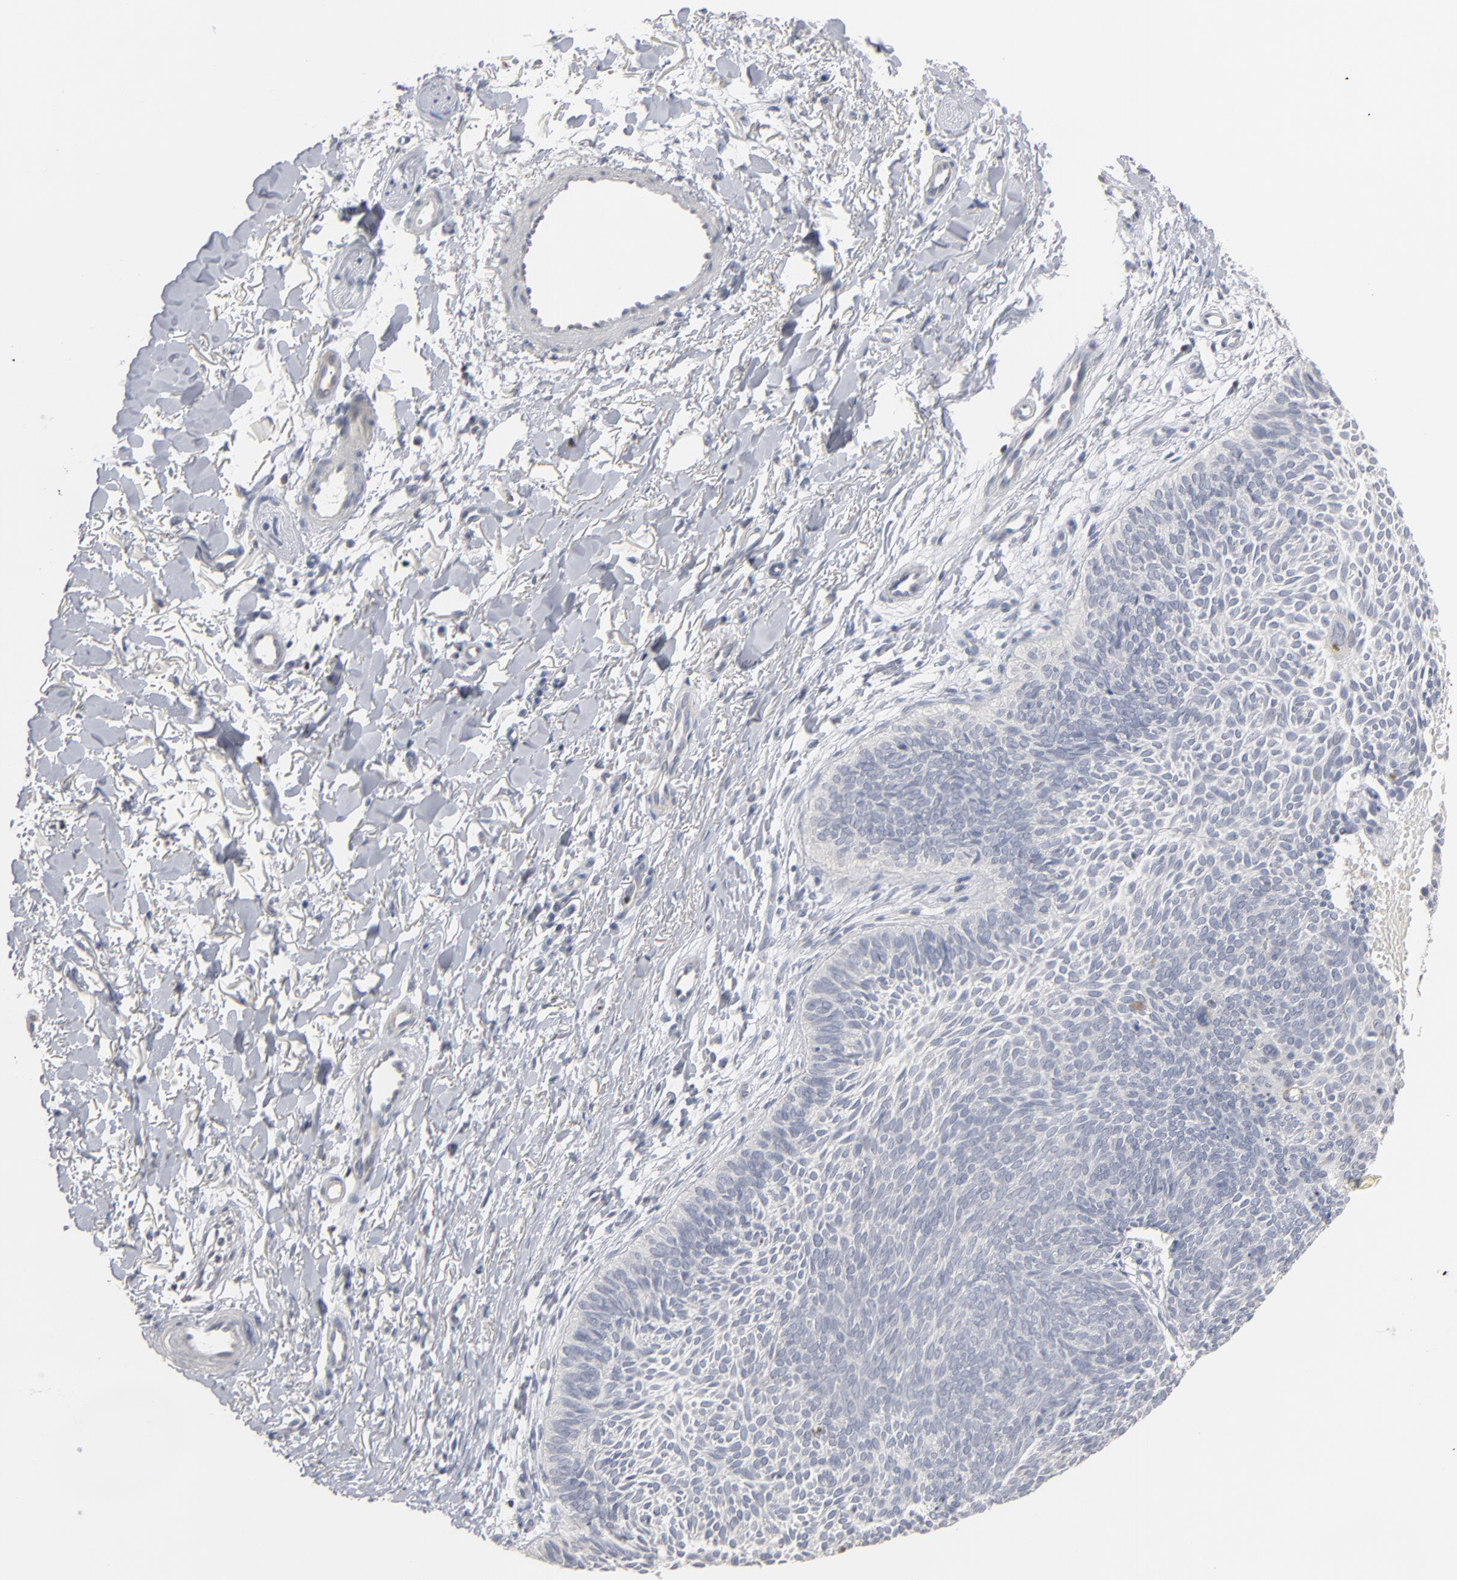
{"staining": {"intensity": "negative", "quantity": "none", "location": "none"}, "tissue": "skin cancer", "cell_type": "Tumor cells", "image_type": "cancer", "snomed": [{"axis": "morphology", "description": "Basal cell carcinoma"}, {"axis": "topography", "description": "Skin"}], "caption": "This is an IHC image of skin cancer. There is no positivity in tumor cells.", "gene": "STAT4", "patient": {"sex": "male", "age": 84}}